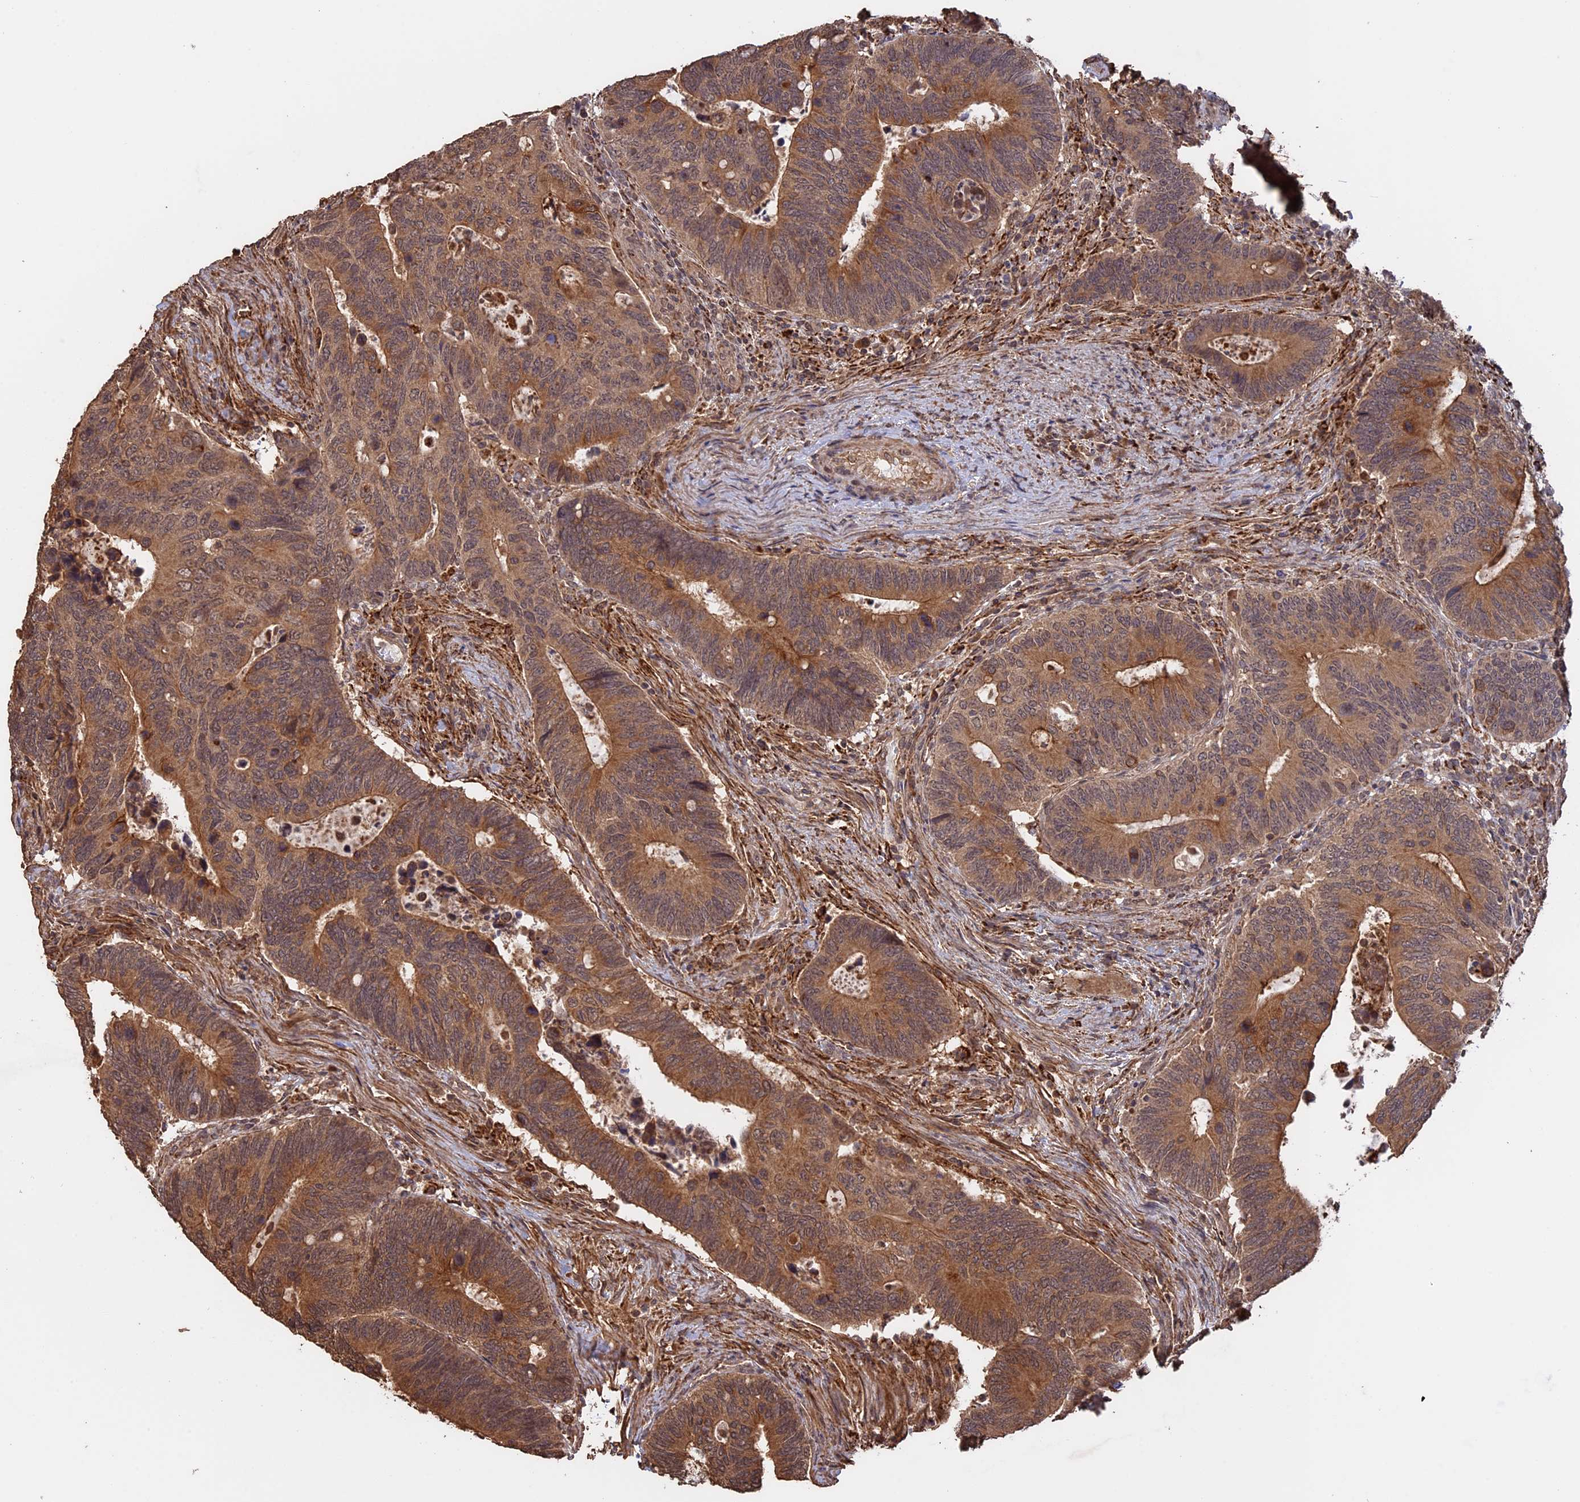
{"staining": {"intensity": "moderate", "quantity": ">75%", "location": "cytoplasmic/membranous"}, "tissue": "colorectal cancer", "cell_type": "Tumor cells", "image_type": "cancer", "snomed": [{"axis": "morphology", "description": "Adenocarcinoma, NOS"}, {"axis": "topography", "description": "Colon"}], "caption": "Immunohistochemical staining of colorectal cancer displays moderate cytoplasmic/membranous protein staining in approximately >75% of tumor cells.", "gene": "FAM210B", "patient": {"sex": "male", "age": 87}}